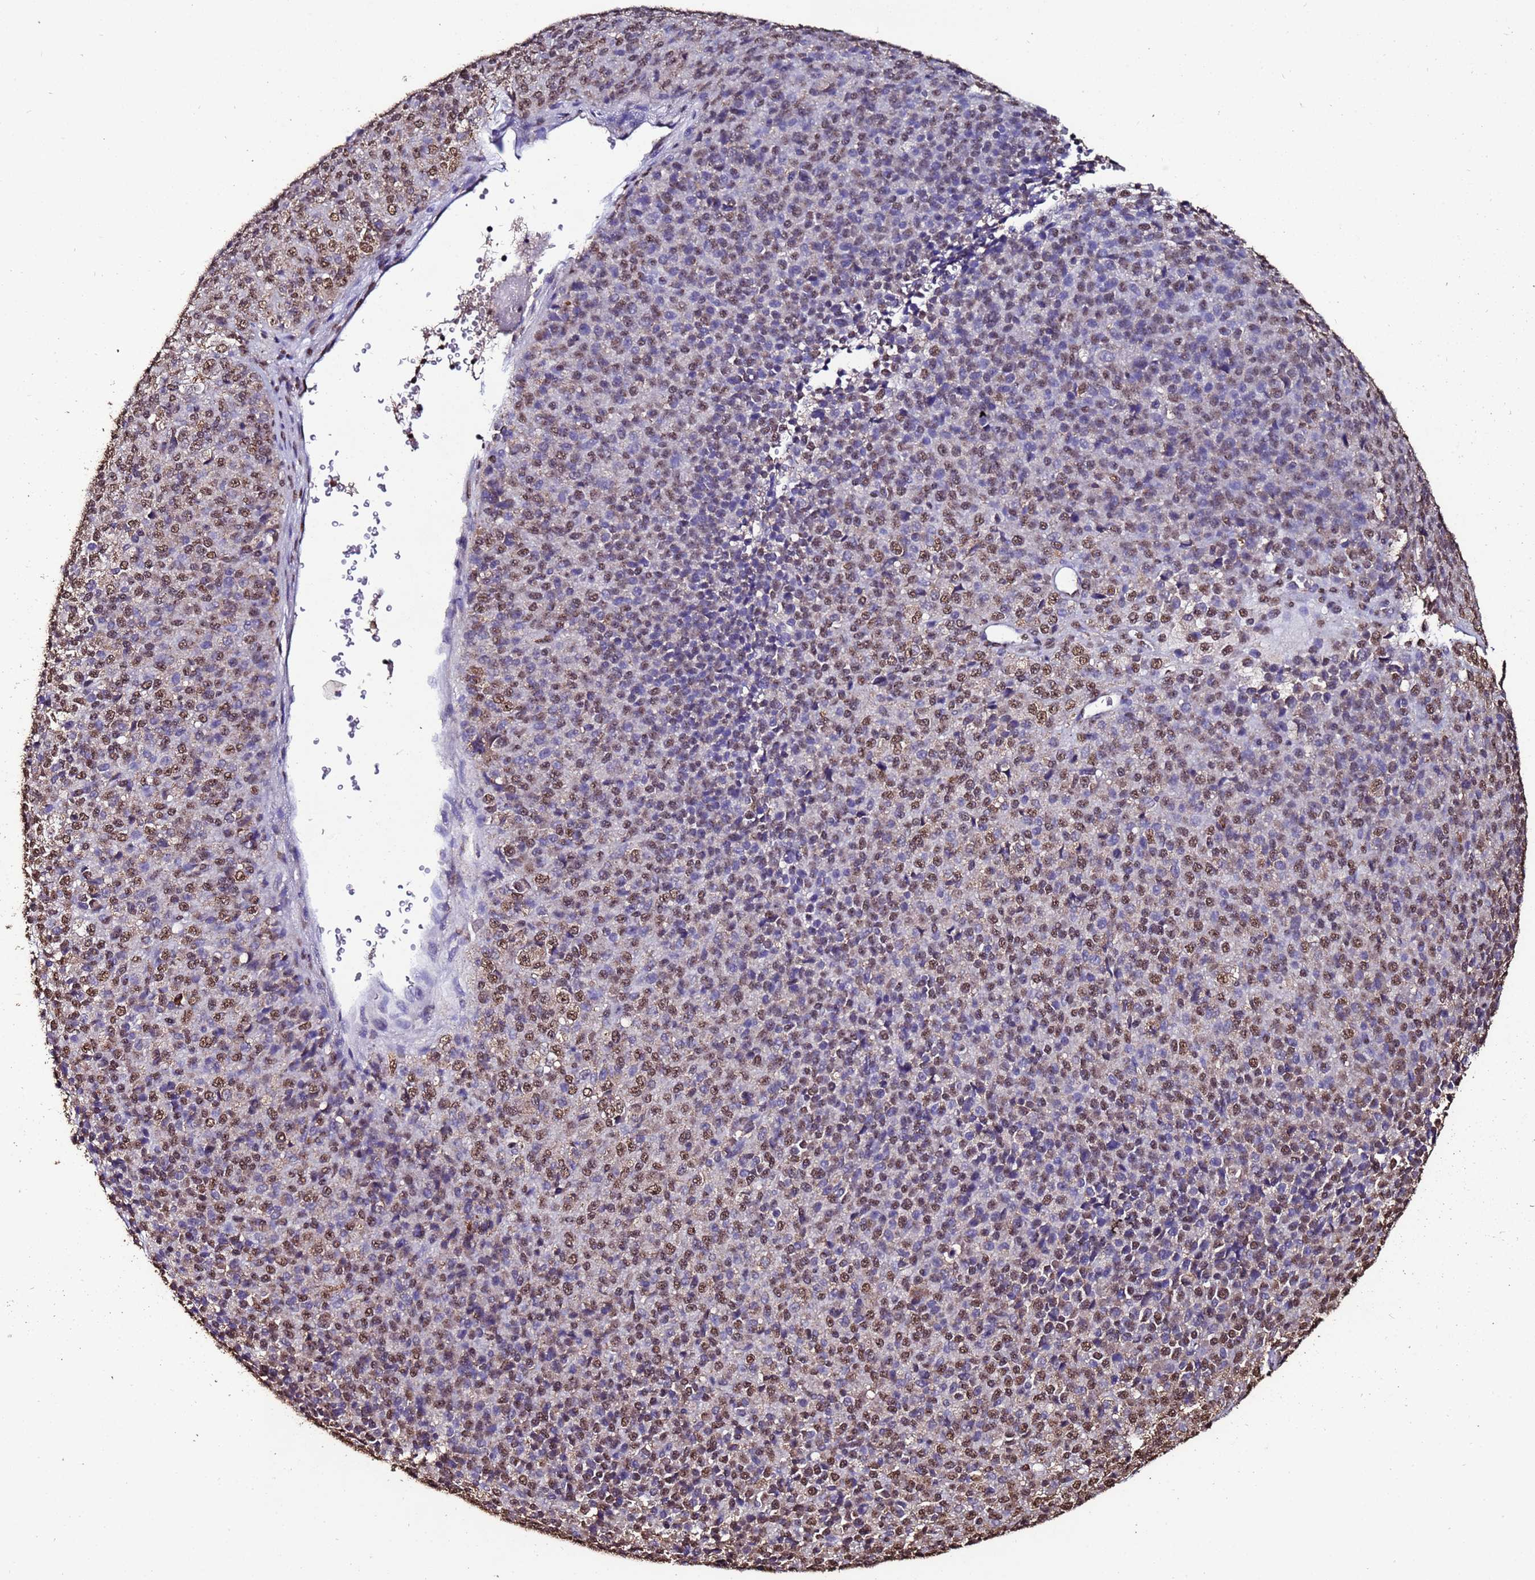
{"staining": {"intensity": "moderate", "quantity": "25%-75%", "location": "nuclear"}, "tissue": "melanoma", "cell_type": "Tumor cells", "image_type": "cancer", "snomed": [{"axis": "morphology", "description": "Malignant melanoma, Metastatic site"}, {"axis": "topography", "description": "Brain"}], "caption": "Immunohistochemistry (IHC) of human malignant melanoma (metastatic site) displays medium levels of moderate nuclear expression in approximately 25%-75% of tumor cells.", "gene": "TRIP6", "patient": {"sex": "female", "age": 56}}